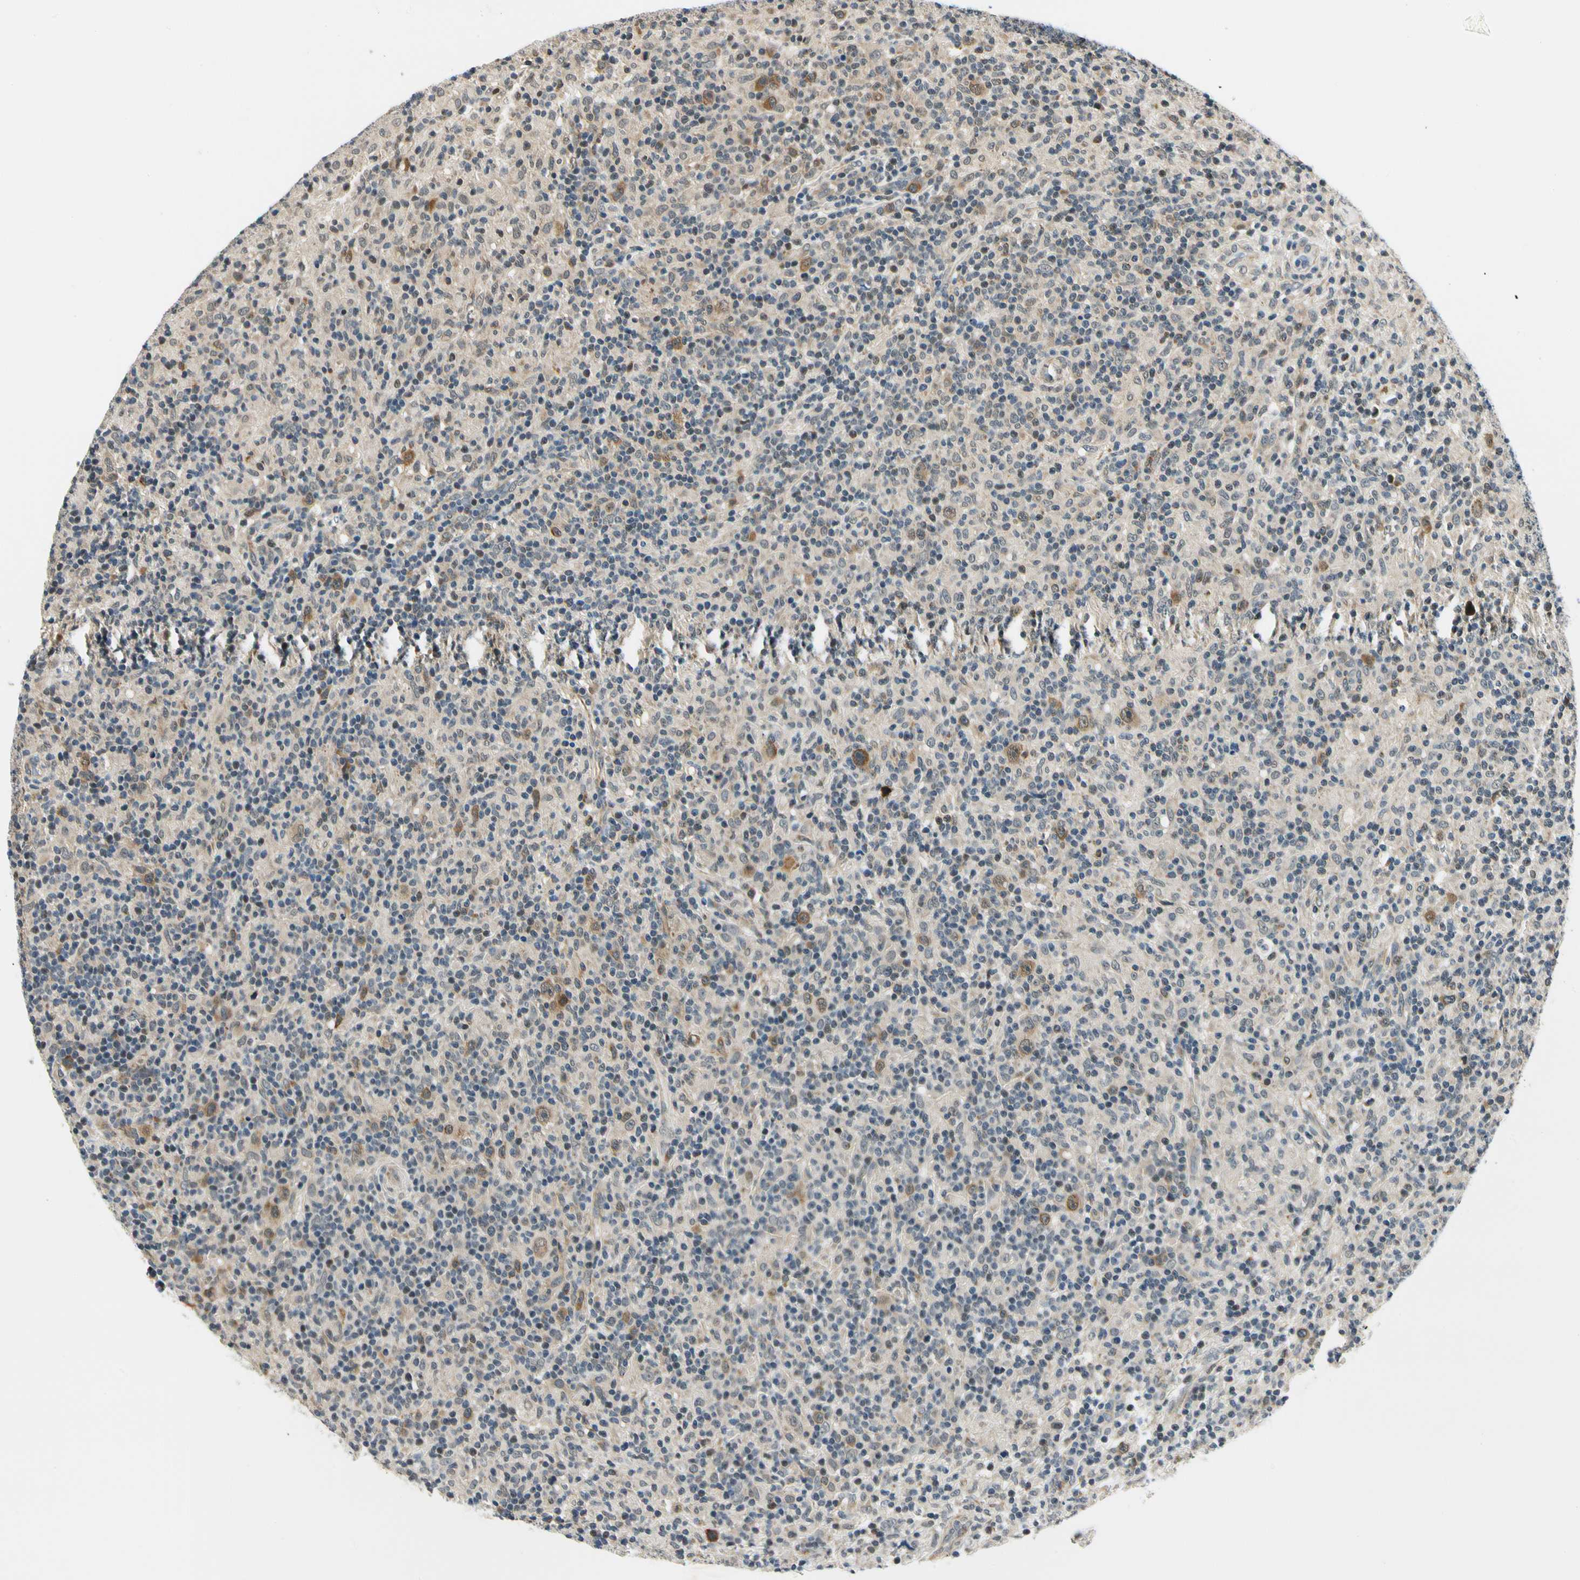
{"staining": {"intensity": "strong", "quantity": "<25%", "location": "cytoplasmic/membranous"}, "tissue": "lymphoma", "cell_type": "Tumor cells", "image_type": "cancer", "snomed": [{"axis": "morphology", "description": "Hodgkin's disease, NOS"}, {"axis": "topography", "description": "Lymph node"}], "caption": "Tumor cells reveal strong cytoplasmic/membranous positivity in approximately <25% of cells in lymphoma.", "gene": "PDK2", "patient": {"sex": "male", "age": 70}}